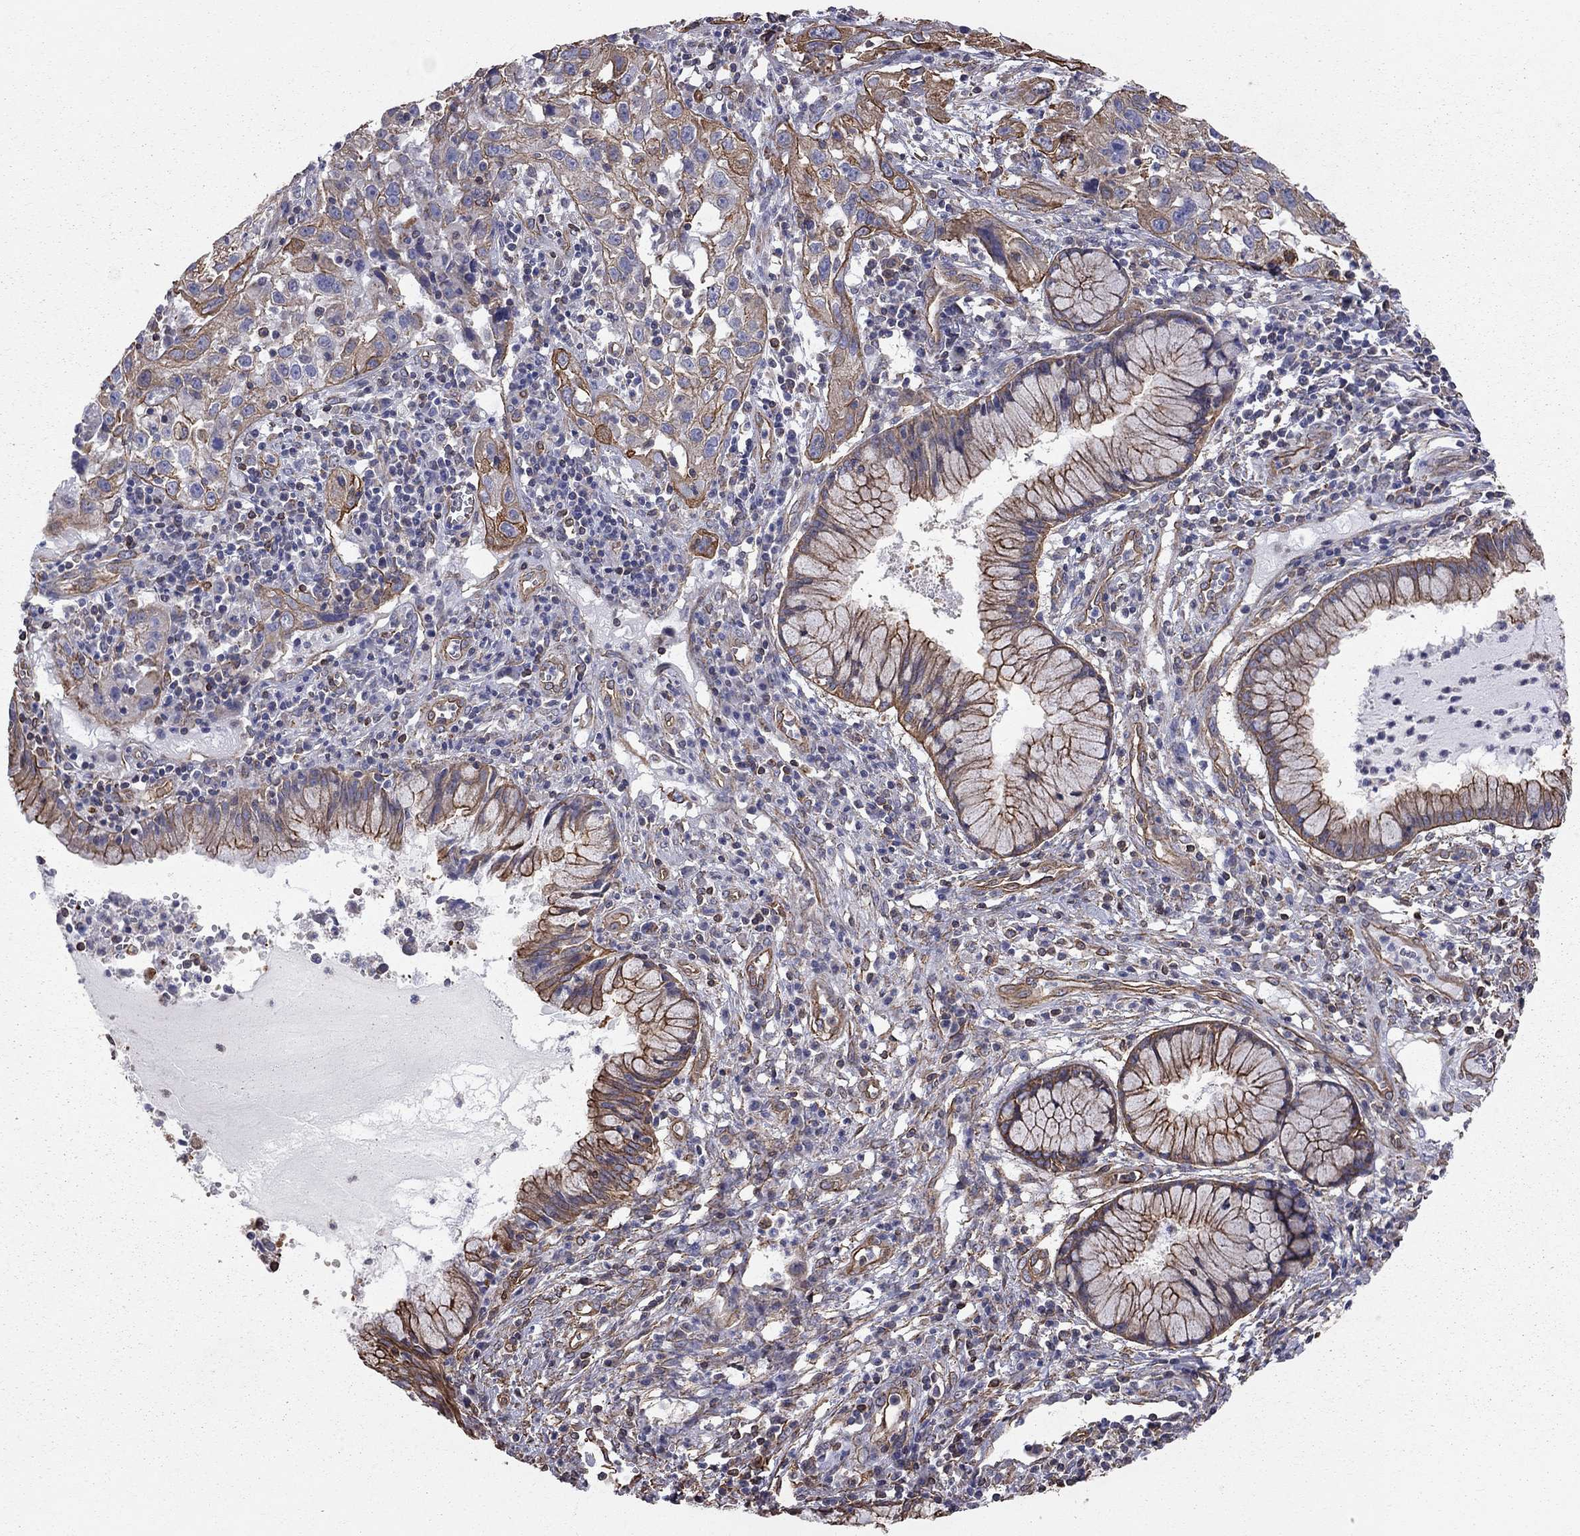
{"staining": {"intensity": "strong", "quantity": "25%-75%", "location": "cytoplasmic/membranous"}, "tissue": "cervical cancer", "cell_type": "Tumor cells", "image_type": "cancer", "snomed": [{"axis": "morphology", "description": "Squamous cell carcinoma, NOS"}, {"axis": "topography", "description": "Cervix"}], "caption": "DAB (3,3'-diaminobenzidine) immunohistochemical staining of human cervical squamous cell carcinoma reveals strong cytoplasmic/membranous protein positivity in approximately 25%-75% of tumor cells. The staining is performed using DAB (3,3'-diaminobenzidine) brown chromogen to label protein expression. The nuclei are counter-stained blue using hematoxylin.", "gene": "BICDL2", "patient": {"sex": "female", "age": 32}}